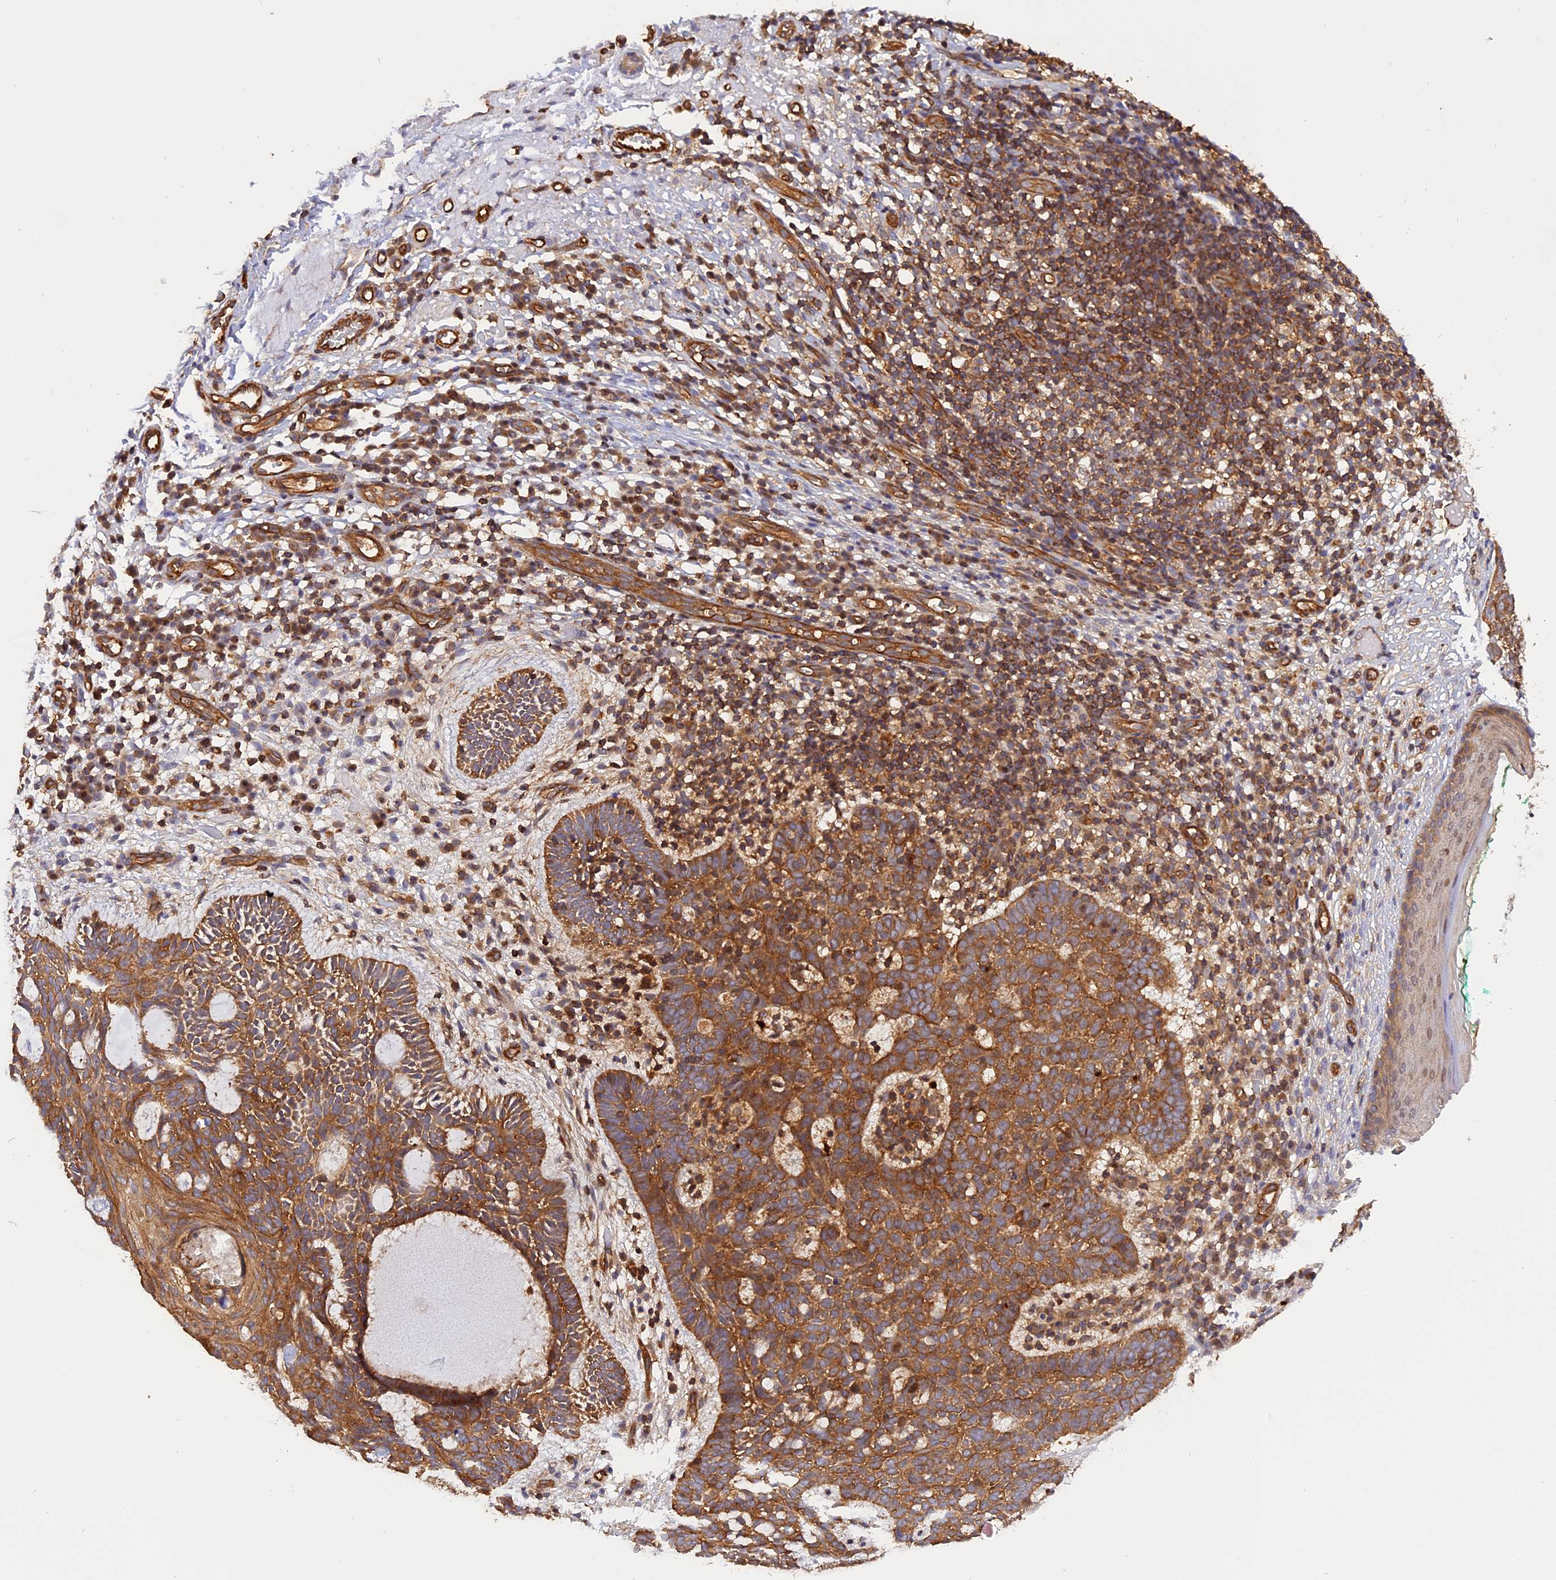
{"staining": {"intensity": "moderate", "quantity": ">75%", "location": "cytoplasmic/membranous"}, "tissue": "skin cancer", "cell_type": "Tumor cells", "image_type": "cancer", "snomed": [{"axis": "morphology", "description": "Basal cell carcinoma"}, {"axis": "topography", "description": "Skin"}], "caption": "Brown immunohistochemical staining in skin basal cell carcinoma reveals moderate cytoplasmic/membranous positivity in about >75% of tumor cells.", "gene": "C5orf22", "patient": {"sex": "male", "age": 85}}